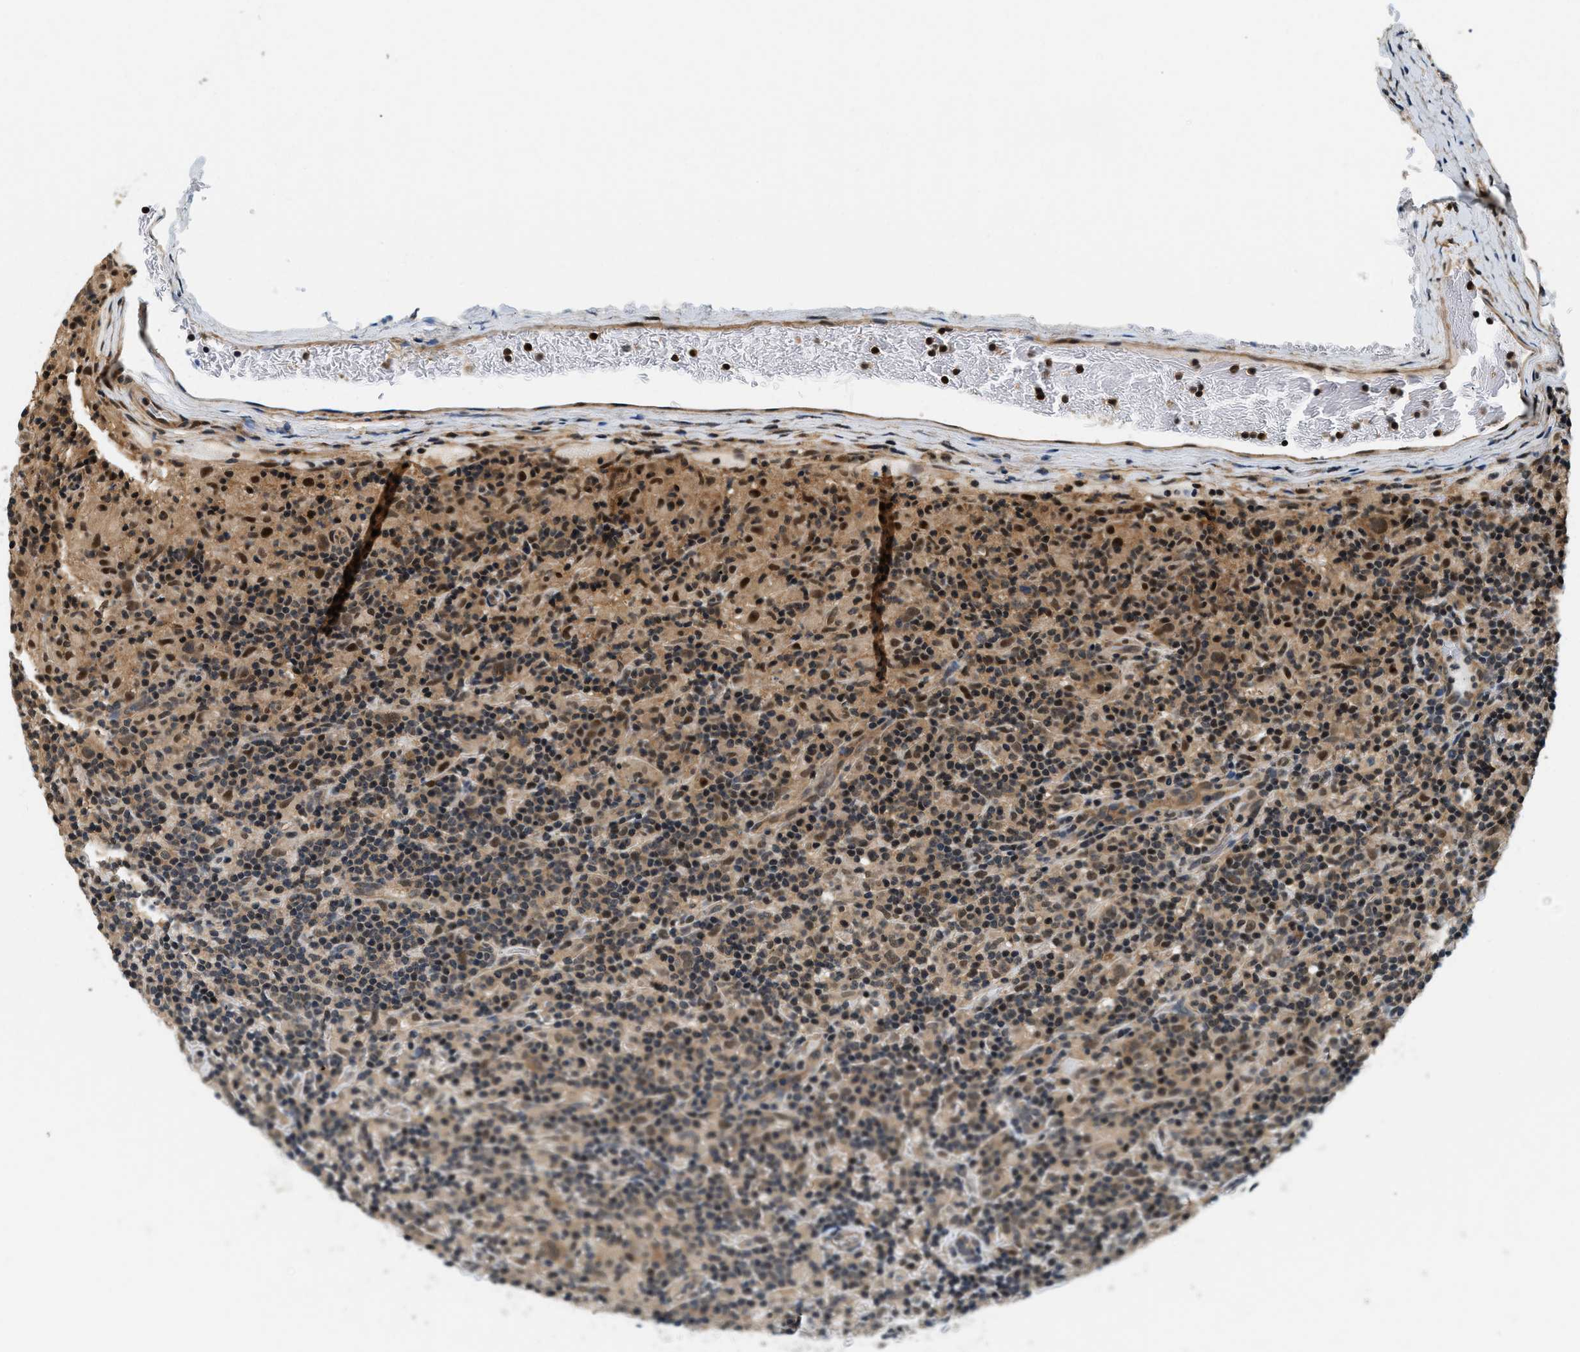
{"staining": {"intensity": "moderate", "quantity": ">75%", "location": "cytoplasmic/membranous,nuclear"}, "tissue": "lymphoma", "cell_type": "Tumor cells", "image_type": "cancer", "snomed": [{"axis": "morphology", "description": "Hodgkin's disease, NOS"}, {"axis": "topography", "description": "Lymph node"}], "caption": "Protein analysis of Hodgkin's disease tissue demonstrates moderate cytoplasmic/membranous and nuclear staining in about >75% of tumor cells.", "gene": "PSMD3", "patient": {"sex": "male", "age": 70}}